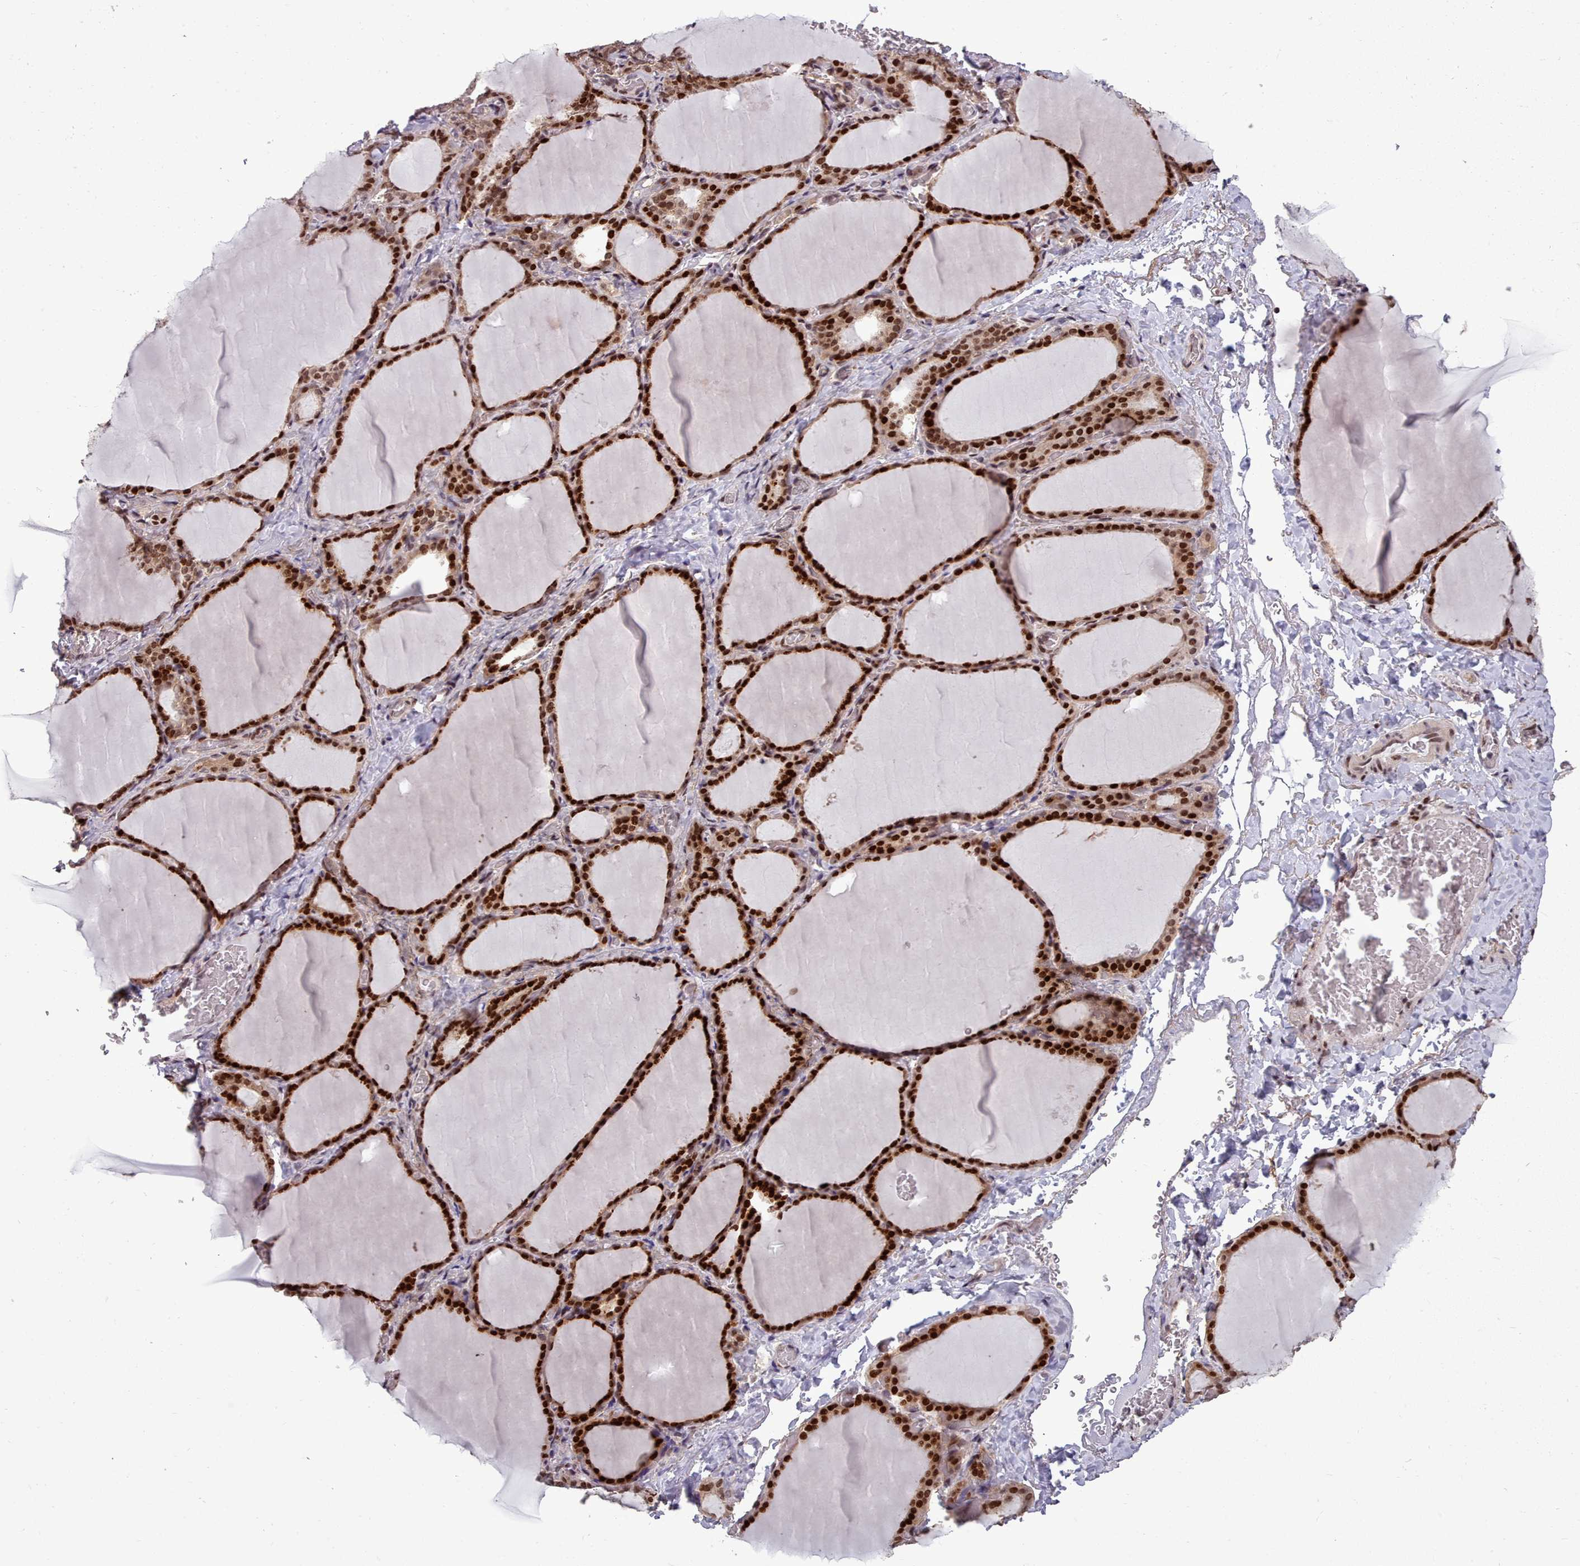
{"staining": {"intensity": "strong", "quantity": ">75%", "location": "nuclear"}, "tissue": "thyroid gland", "cell_type": "Glandular cells", "image_type": "normal", "snomed": [{"axis": "morphology", "description": "Normal tissue, NOS"}, {"axis": "topography", "description": "Thyroid gland"}], "caption": "A high-resolution micrograph shows IHC staining of benign thyroid gland, which exhibits strong nuclear expression in about >75% of glandular cells.", "gene": "ENSA", "patient": {"sex": "female", "age": 39}}